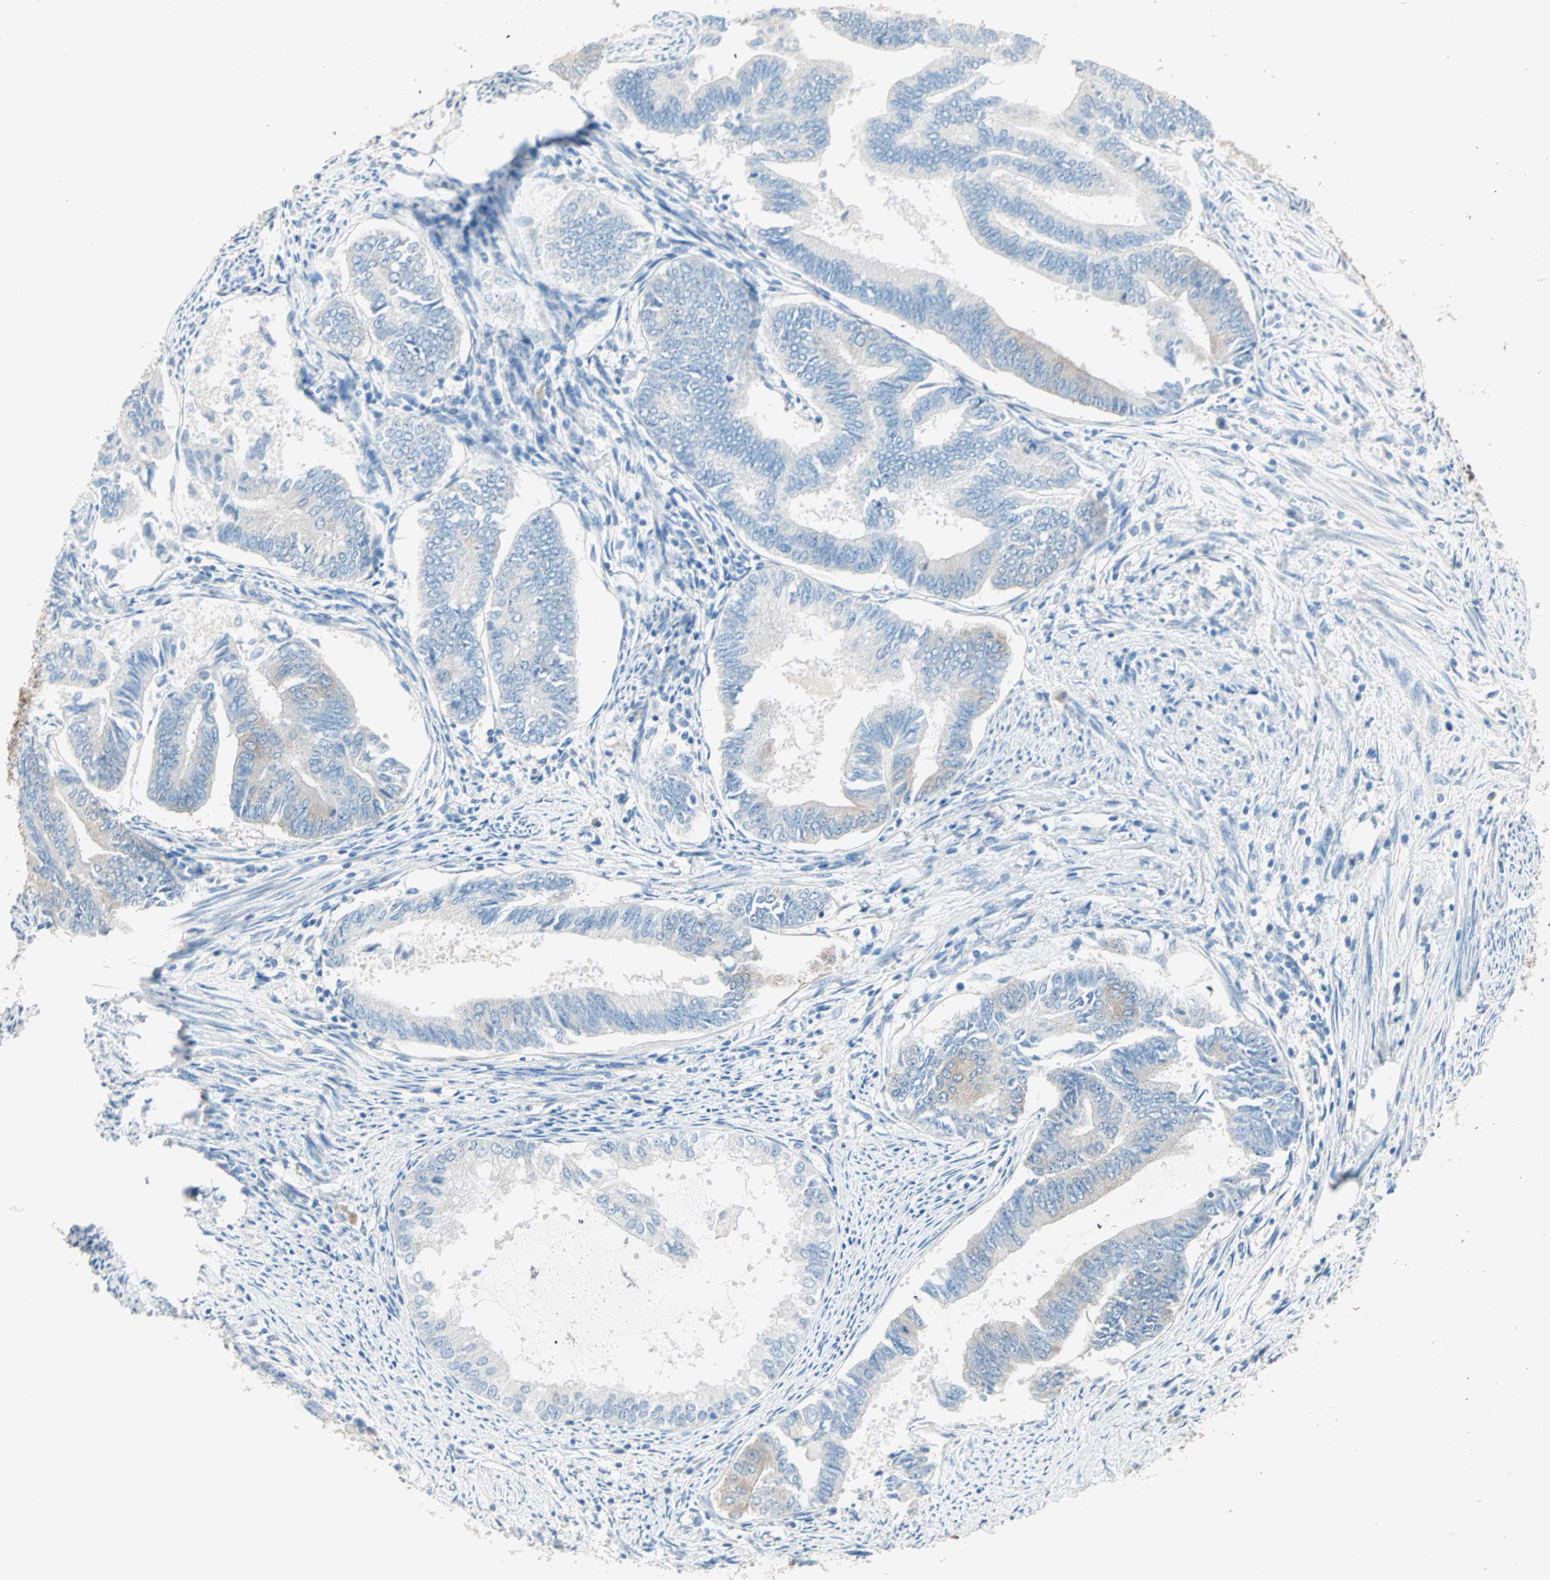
{"staining": {"intensity": "negative", "quantity": "none", "location": "none"}, "tissue": "endometrial cancer", "cell_type": "Tumor cells", "image_type": "cancer", "snomed": [{"axis": "morphology", "description": "Adenocarcinoma, NOS"}, {"axis": "topography", "description": "Endometrium"}], "caption": "DAB (3,3'-diaminobenzidine) immunohistochemical staining of human endometrial cancer displays no significant staining in tumor cells.", "gene": "ATF6", "patient": {"sex": "female", "age": 86}}